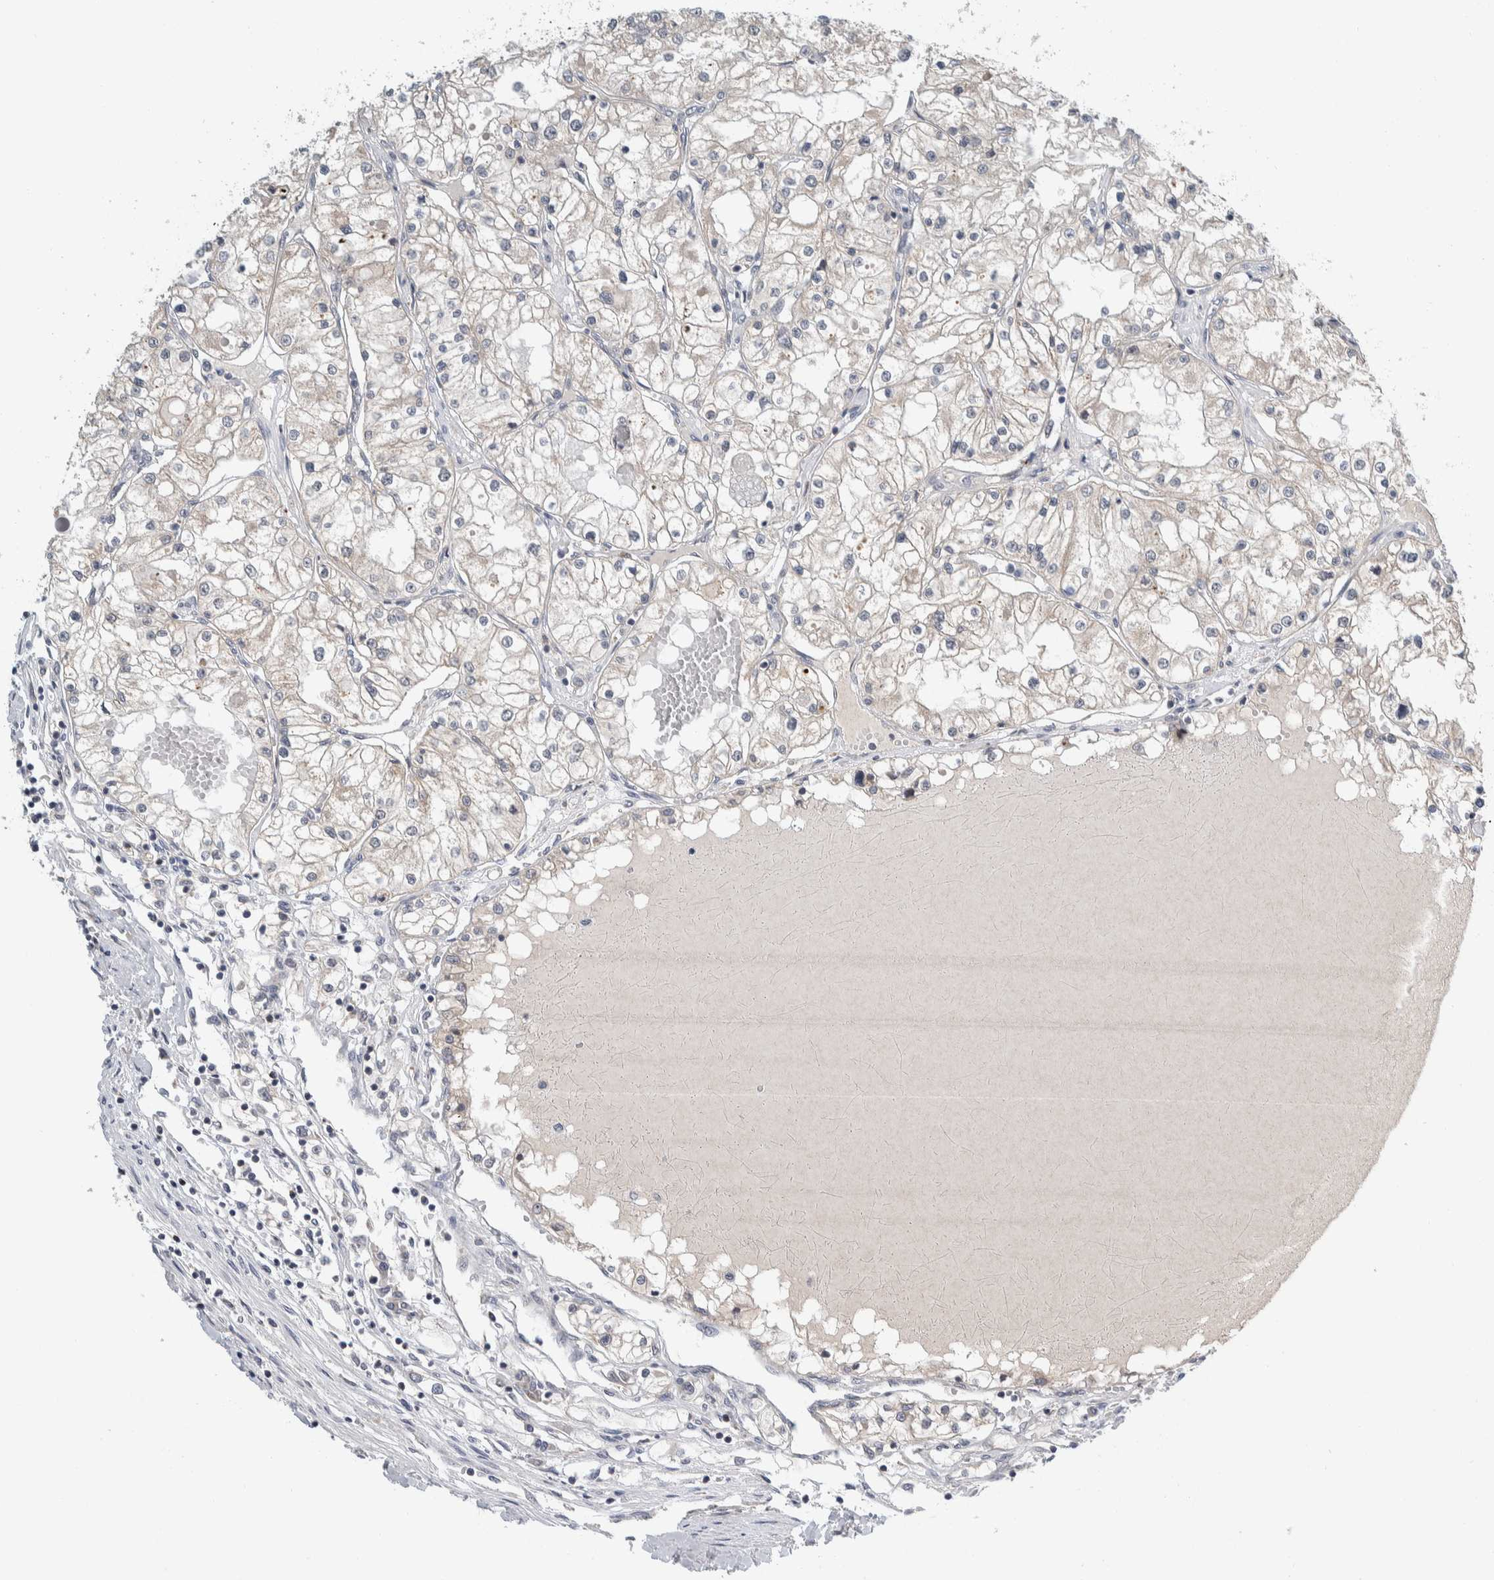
{"staining": {"intensity": "negative", "quantity": "none", "location": "none"}, "tissue": "renal cancer", "cell_type": "Tumor cells", "image_type": "cancer", "snomed": [{"axis": "morphology", "description": "Adenocarcinoma, NOS"}, {"axis": "topography", "description": "Kidney"}], "caption": "The photomicrograph displays no significant expression in tumor cells of renal adenocarcinoma. The staining was performed using DAB (3,3'-diaminobenzidine) to visualize the protein expression in brown, while the nuclei were stained in blue with hematoxylin (Magnification: 20x).", "gene": "SHPK", "patient": {"sex": "male", "age": 68}}